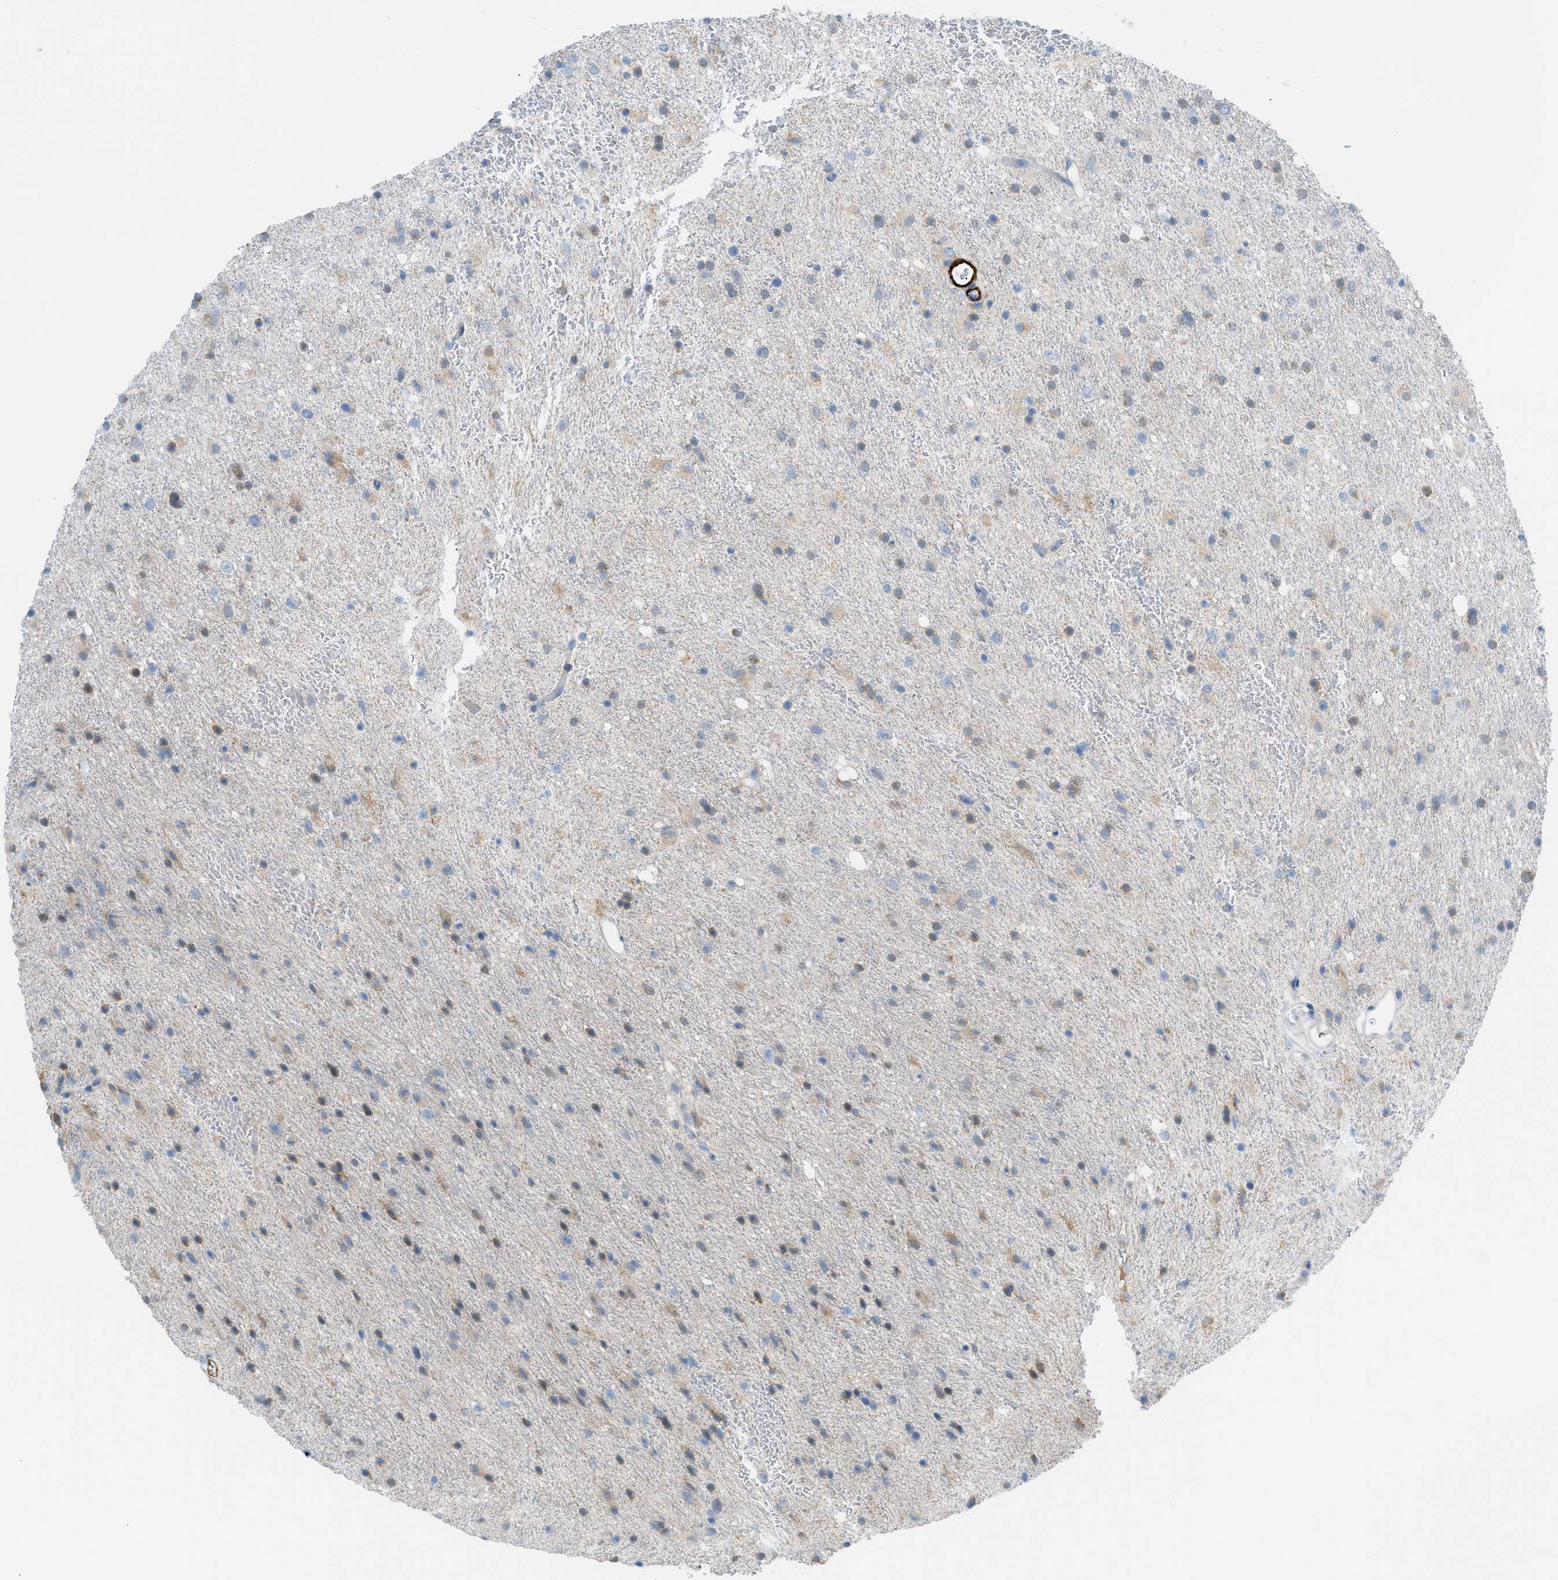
{"staining": {"intensity": "weak", "quantity": "<25%", "location": "cytoplasmic/membranous"}, "tissue": "glioma", "cell_type": "Tumor cells", "image_type": "cancer", "snomed": [{"axis": "morphology", "description": "Glioma, malignant, Low grade"}, {"axis": "topography", "description": "Brain"}], "caption": "A histopathology image of glioma stained for a protein exhibits no brown staining in tumor cells. (DAB IHC visualized using brightfield microscopy, high magnification).", "gene": "MYH11", "patient": {"sex": "male", "age": 77}}